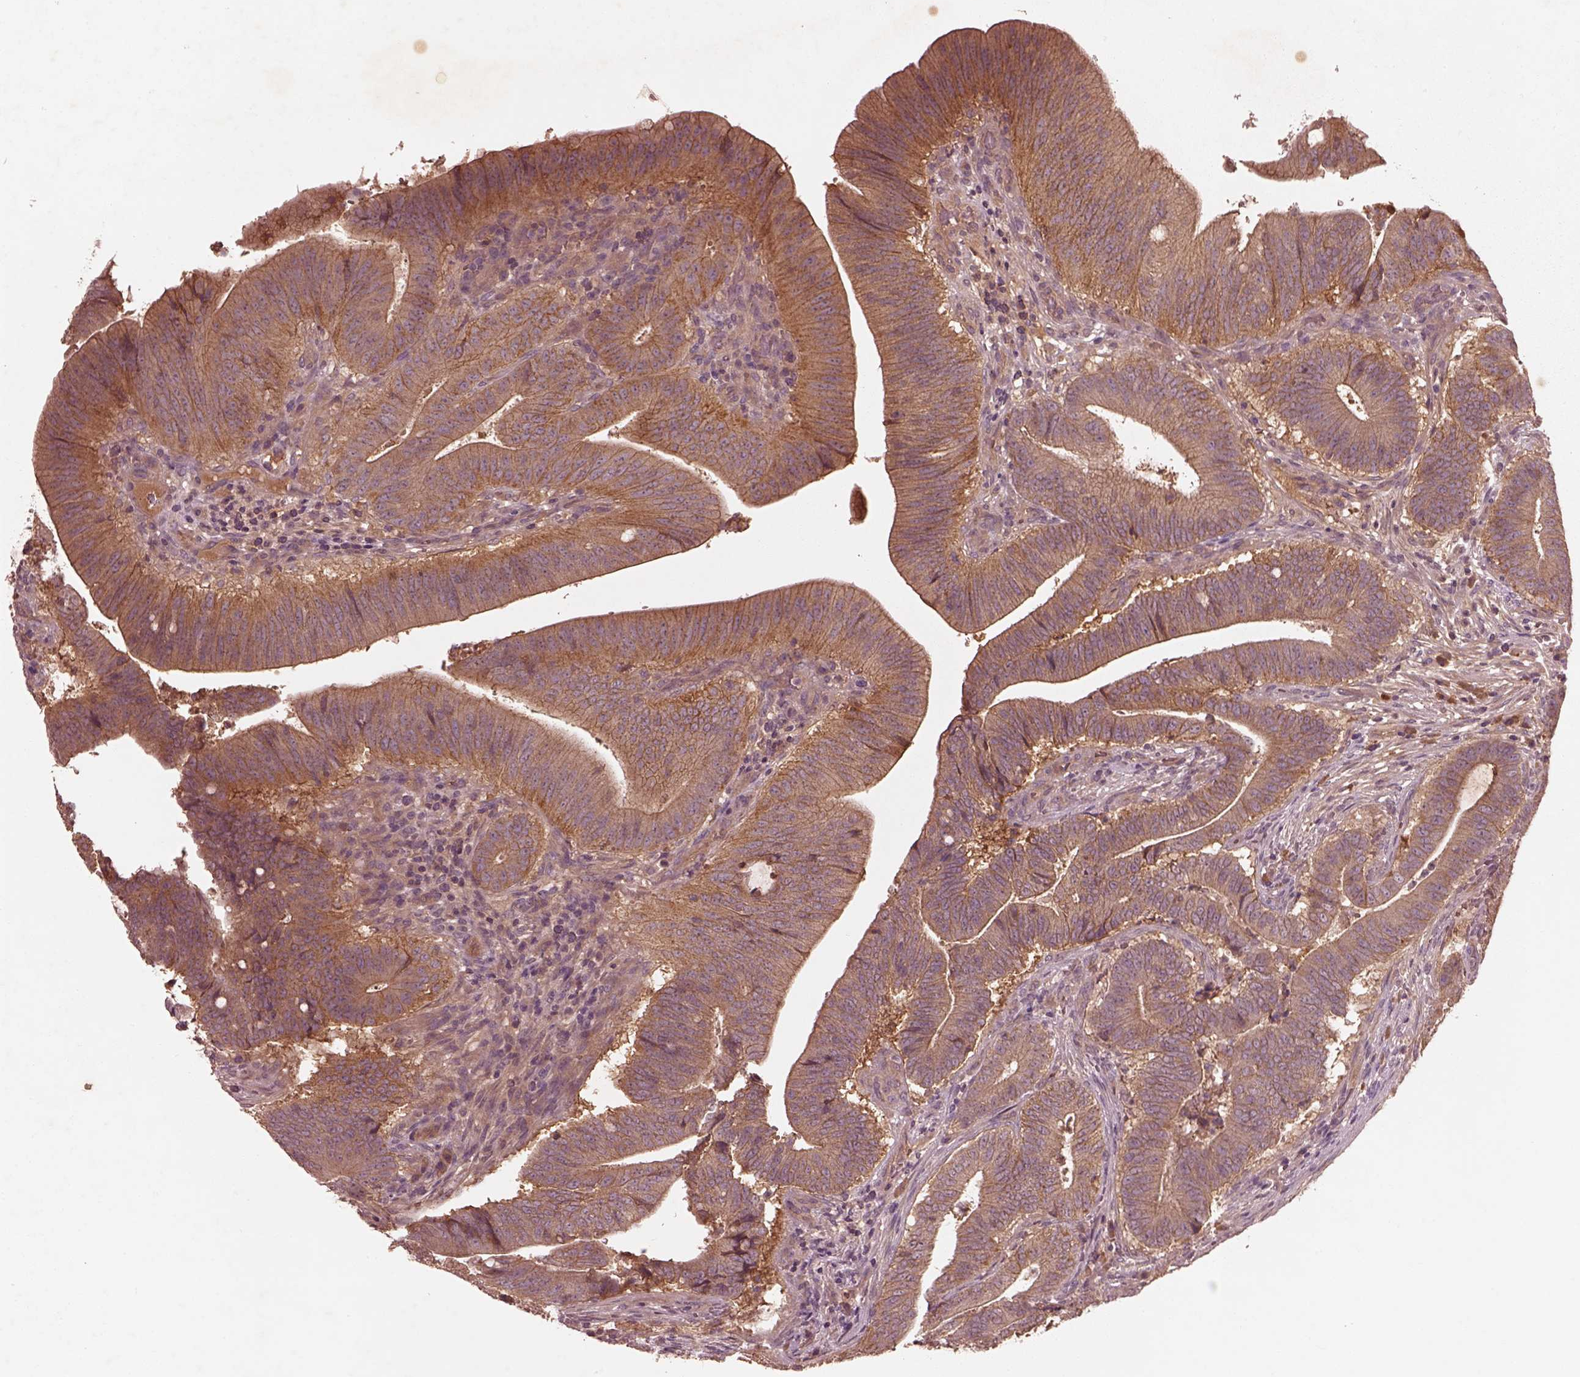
{"staining": {"intensity": "moderate", "quantity": ">75%", "location": "cytoplasmic/membranous"}, "tissue": "colorectal cancer", "cell_type": "Tumor cells", "image_type": "cancer", "snomed": [{"axis": "morphology", "description": "Adenocarcinoma, NOS"}, {"axis": "topography", "description": "Colon"}], "caption": "Colorectal adenocarcinoma tissue reveals moderate cytoplasmic/membranous positivity in about >75% of tumor cells", "gene": "FAM234A", "patient": {"sex": "female", "age": 43}}